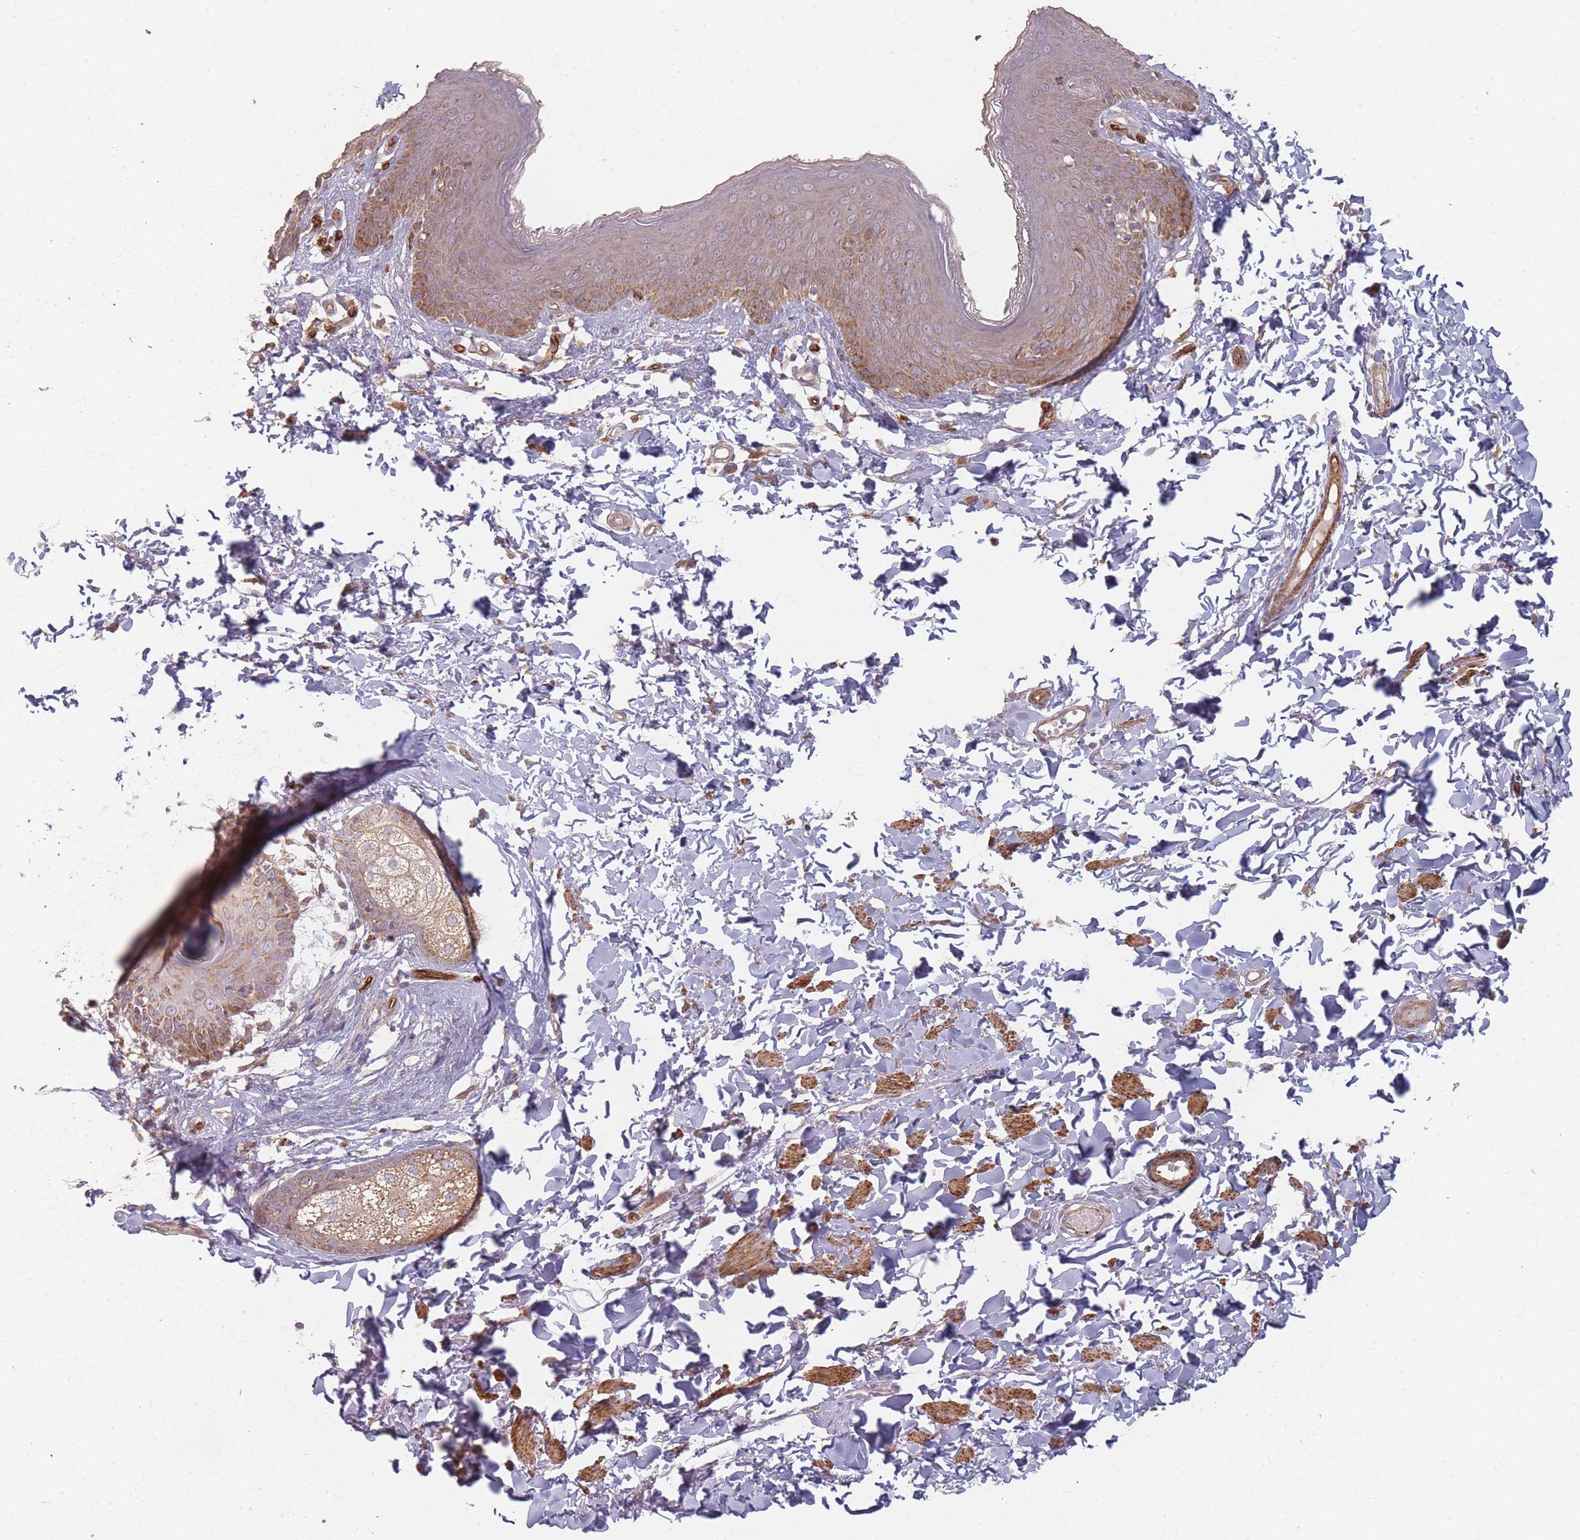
{"staining": {"intensity": "moderate", "quantity": "25%-75%", "location": "cytoplasmic/membranous,nuclear"}, "tissue": "skin", "cell_type": "Epidermal cells", "image_type": "normal", "snomed": [{"axis": "morphology", "description": "Normal tissue, NOS"}, {"axis": "topography", "description": "Vulva"}], "caption": "This is an image of immunohistochemistry staining of unremarkable skin, which shows moderate expression in the cytoplasmic/membranous,nuclear of epidermal cells.", "gene": "MRPS6", "patient": {"sex": "female", "age": 66}}